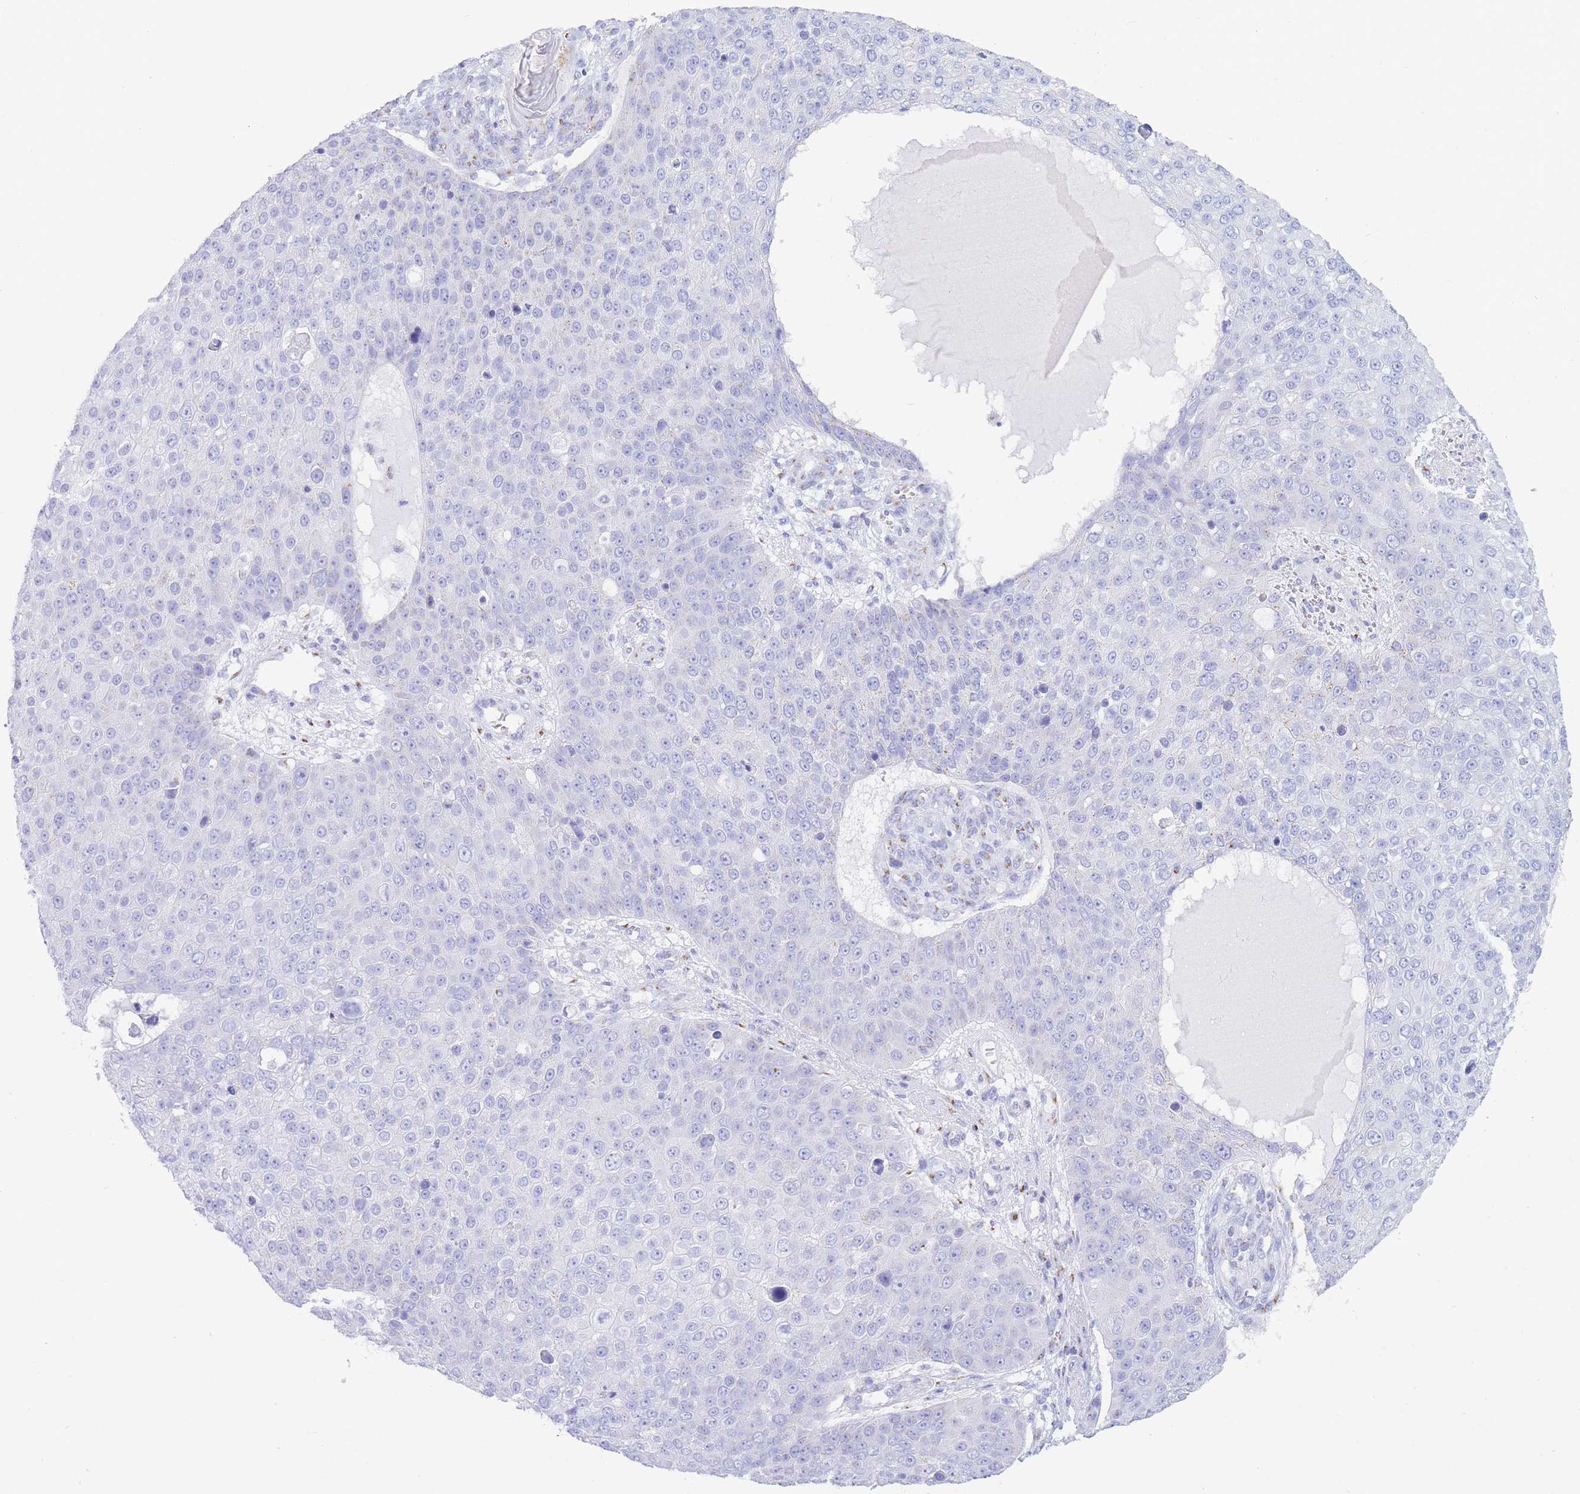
{"staining": {"intensity": "negative", "quantity": "none", "location": "none"}, "tissue": "skin cancer", "cell_type": "Tumor cells", "image_type": "cancer", "snomed": [{"axis": "morphology", "description": "Squamous cell carcinoma, NOS"}, {"axis": "topography", "description": "Skin"}], "caption": "The IHC histopathology image has no significant staining in tumor cells of skin squamous cell carcinoma tissue.", "gene": "FAM3C", "patient": {"sex": "male", "age": 71}}